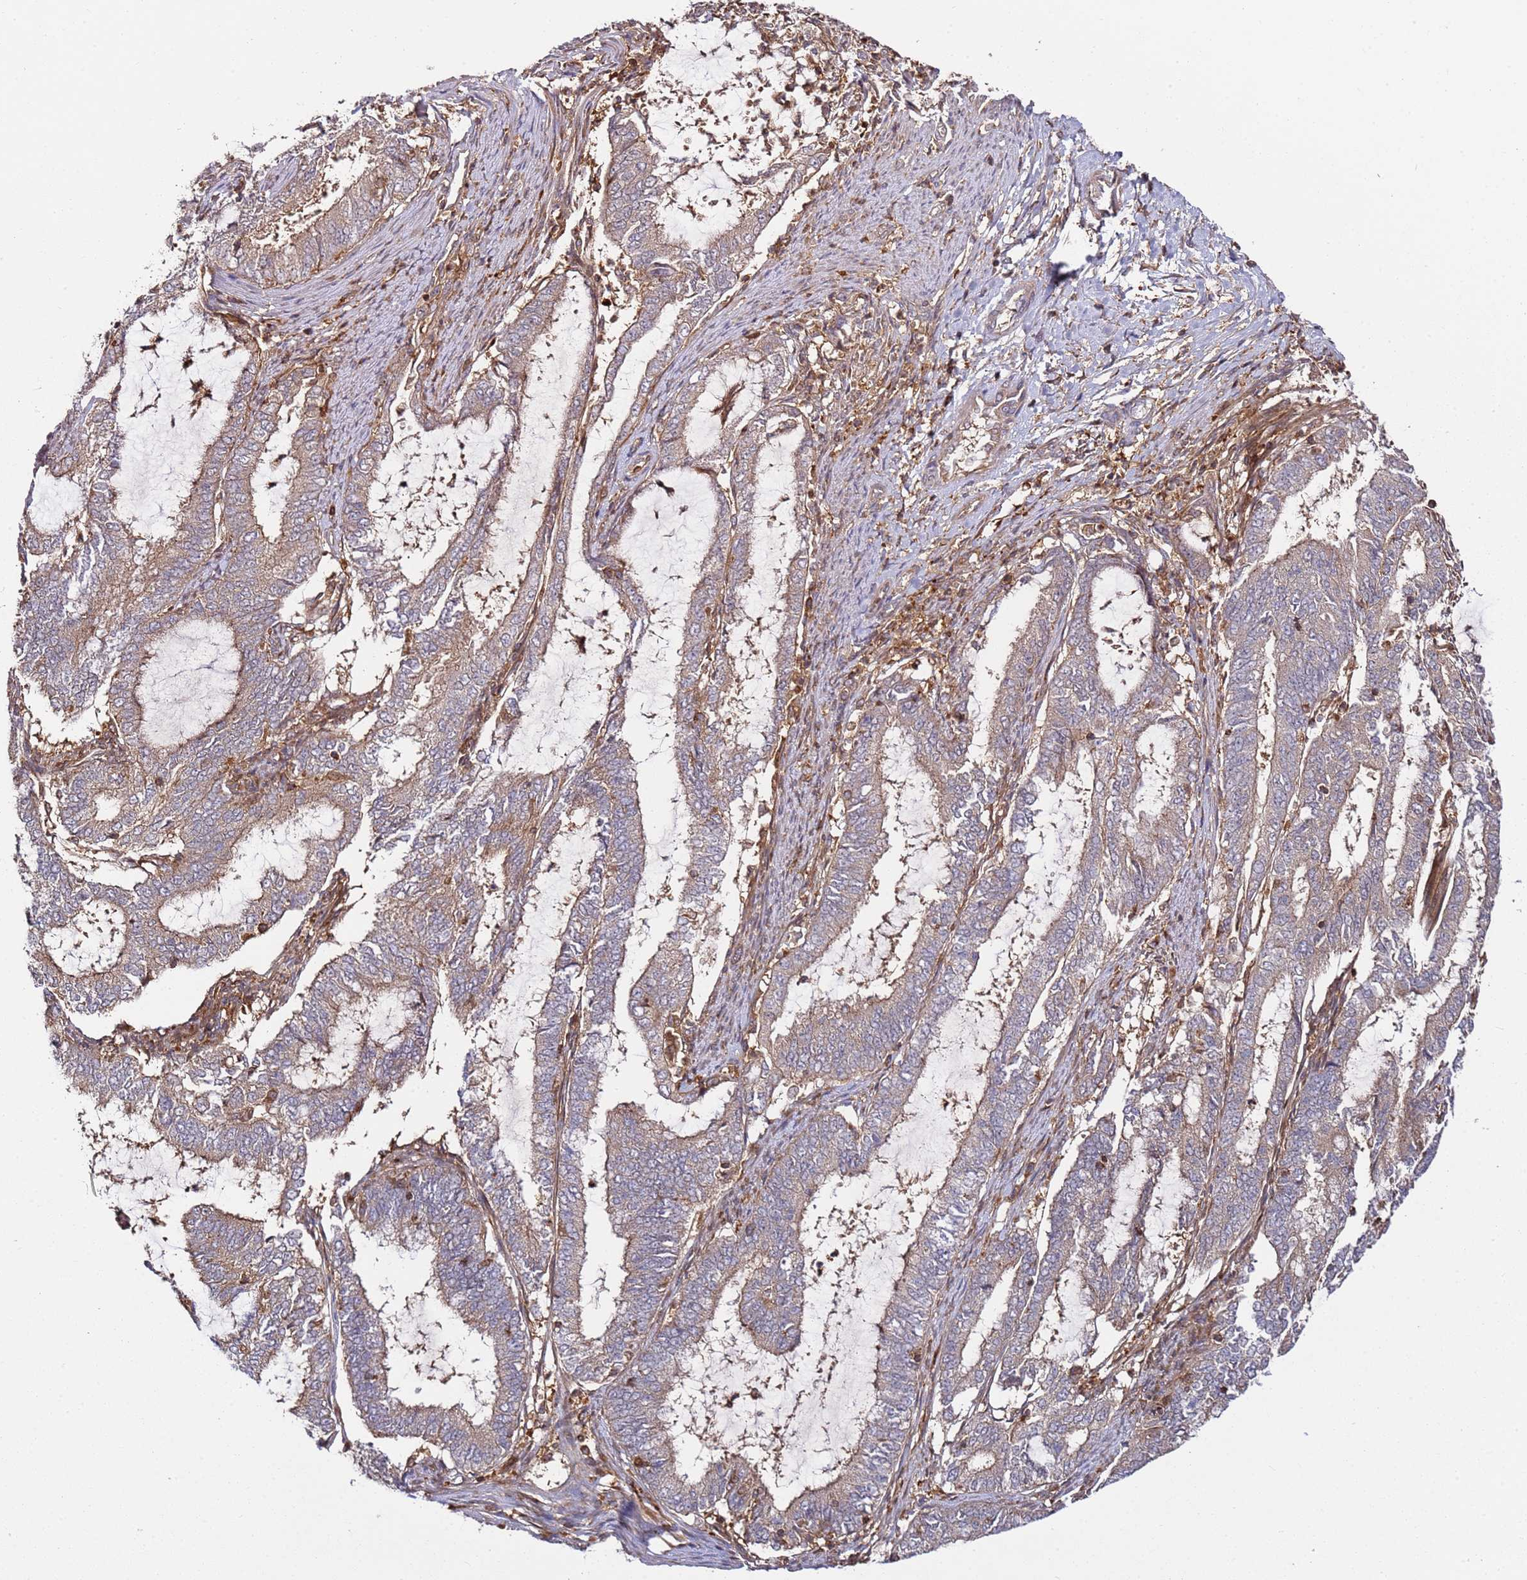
{"staining": {"intensity": "moderate", "quantity": "25%-75%", "location": "cytoplasmic/membranous"}, "tissue": "endometrial cancer", "cell_type": "Tumor cells", "image_type": "cancer", "snomed": [{"axis": "morphology", "description": "Adenocarcinoma, NOS"}, {"axis": "topography", "description": "Endometrium"}], "caption": "Human endometrial cancer stained with a protein marker demonstrates moderate staining in tumor cells.", "gene": "PRMT7", "patient": {"sex": "female", "age": 51}}